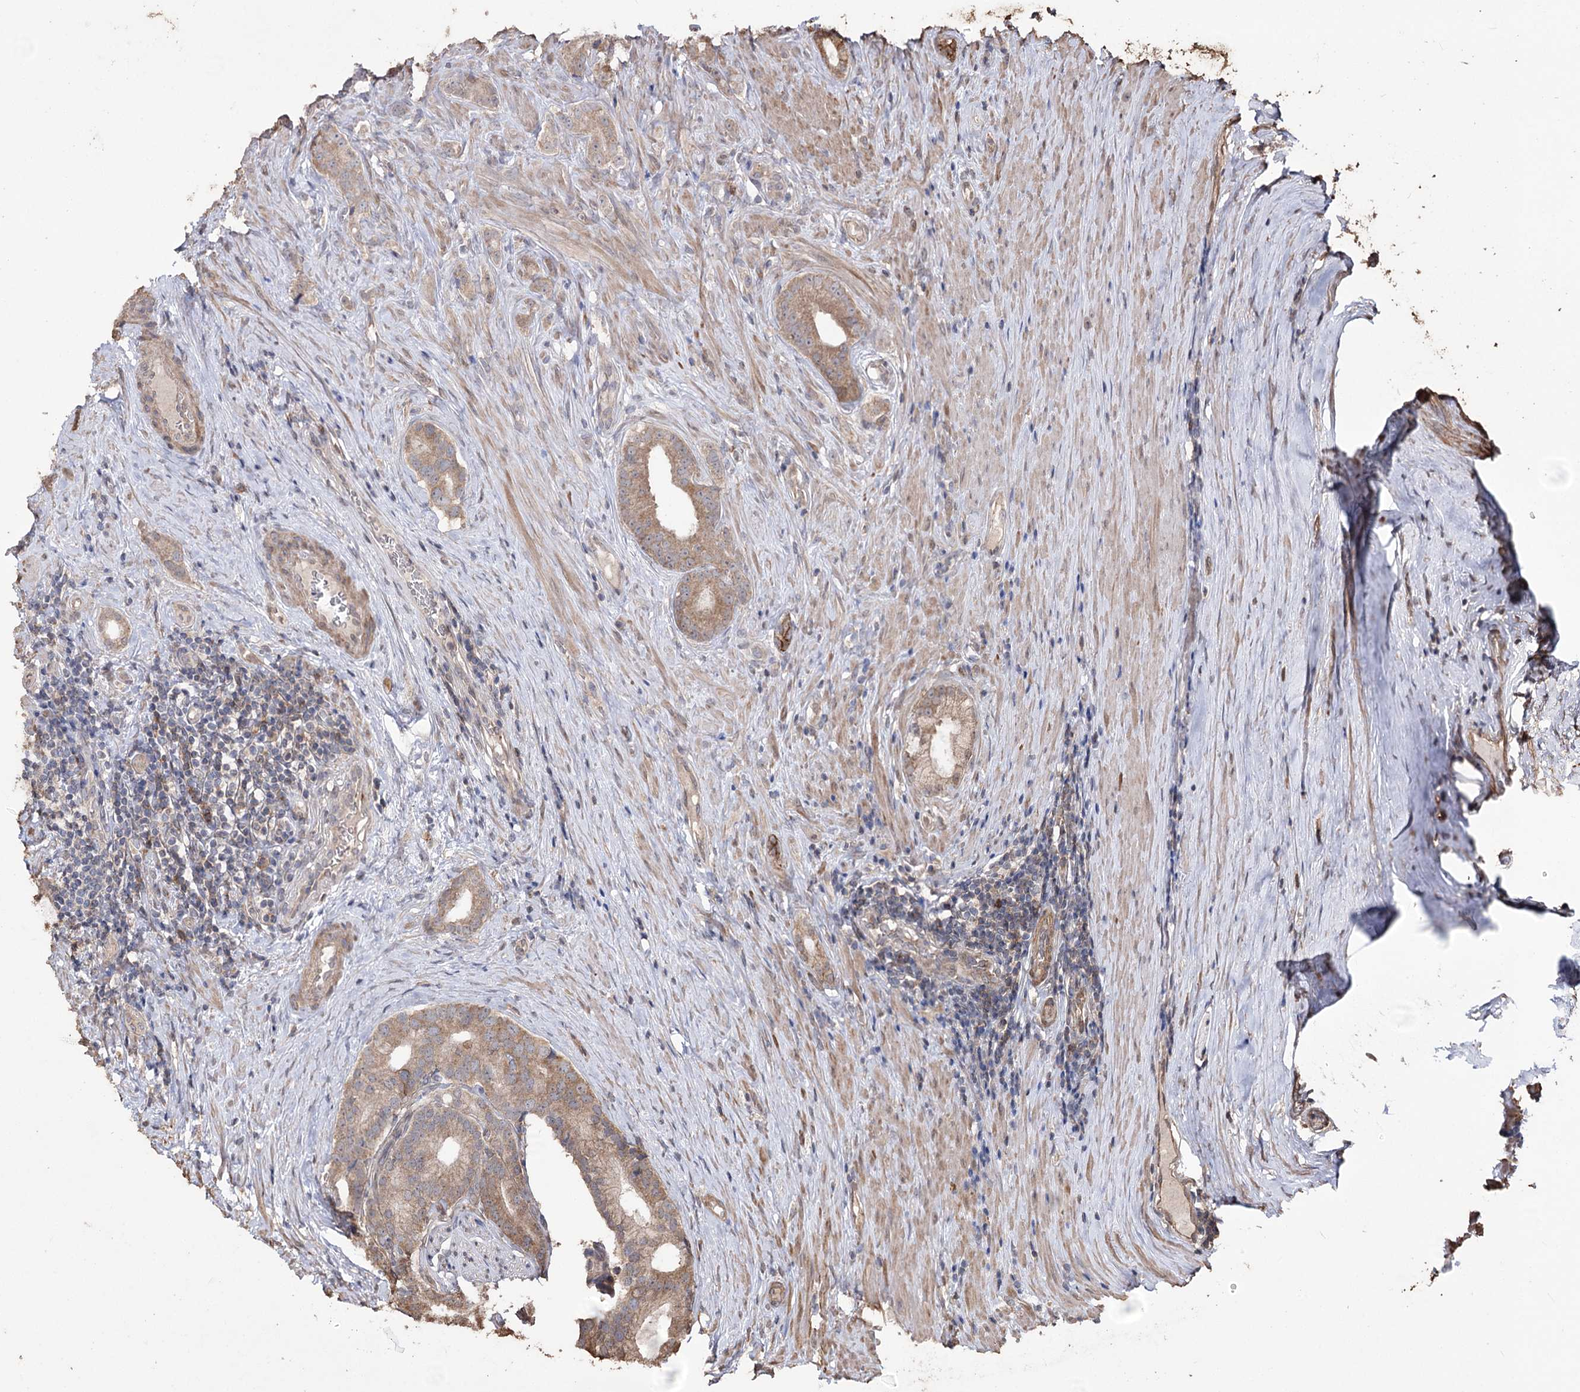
{"staining": {"intensity": "moderate", "quantity": ">75%", "location": "cytoplasmic/membranous"}, "tissue": "prostate cancer", "cell_type": "Tumor cells", "image_type": "cancer", "snomed": [{"axis": "morphology", "description": "Adenocarcinoma, Low grade"}, {"axis": "topography", "description": "Prostate"}], "caption": "This is a histology image of immunohistochemistry (IHC) staining of prostate adenocarcinoma (low-grade), which shows moderate expression in the cytoplasmic/membranous of tumor cells.", "gene": "ZNF662", "patient": {"sex": "male", "age": 71}}